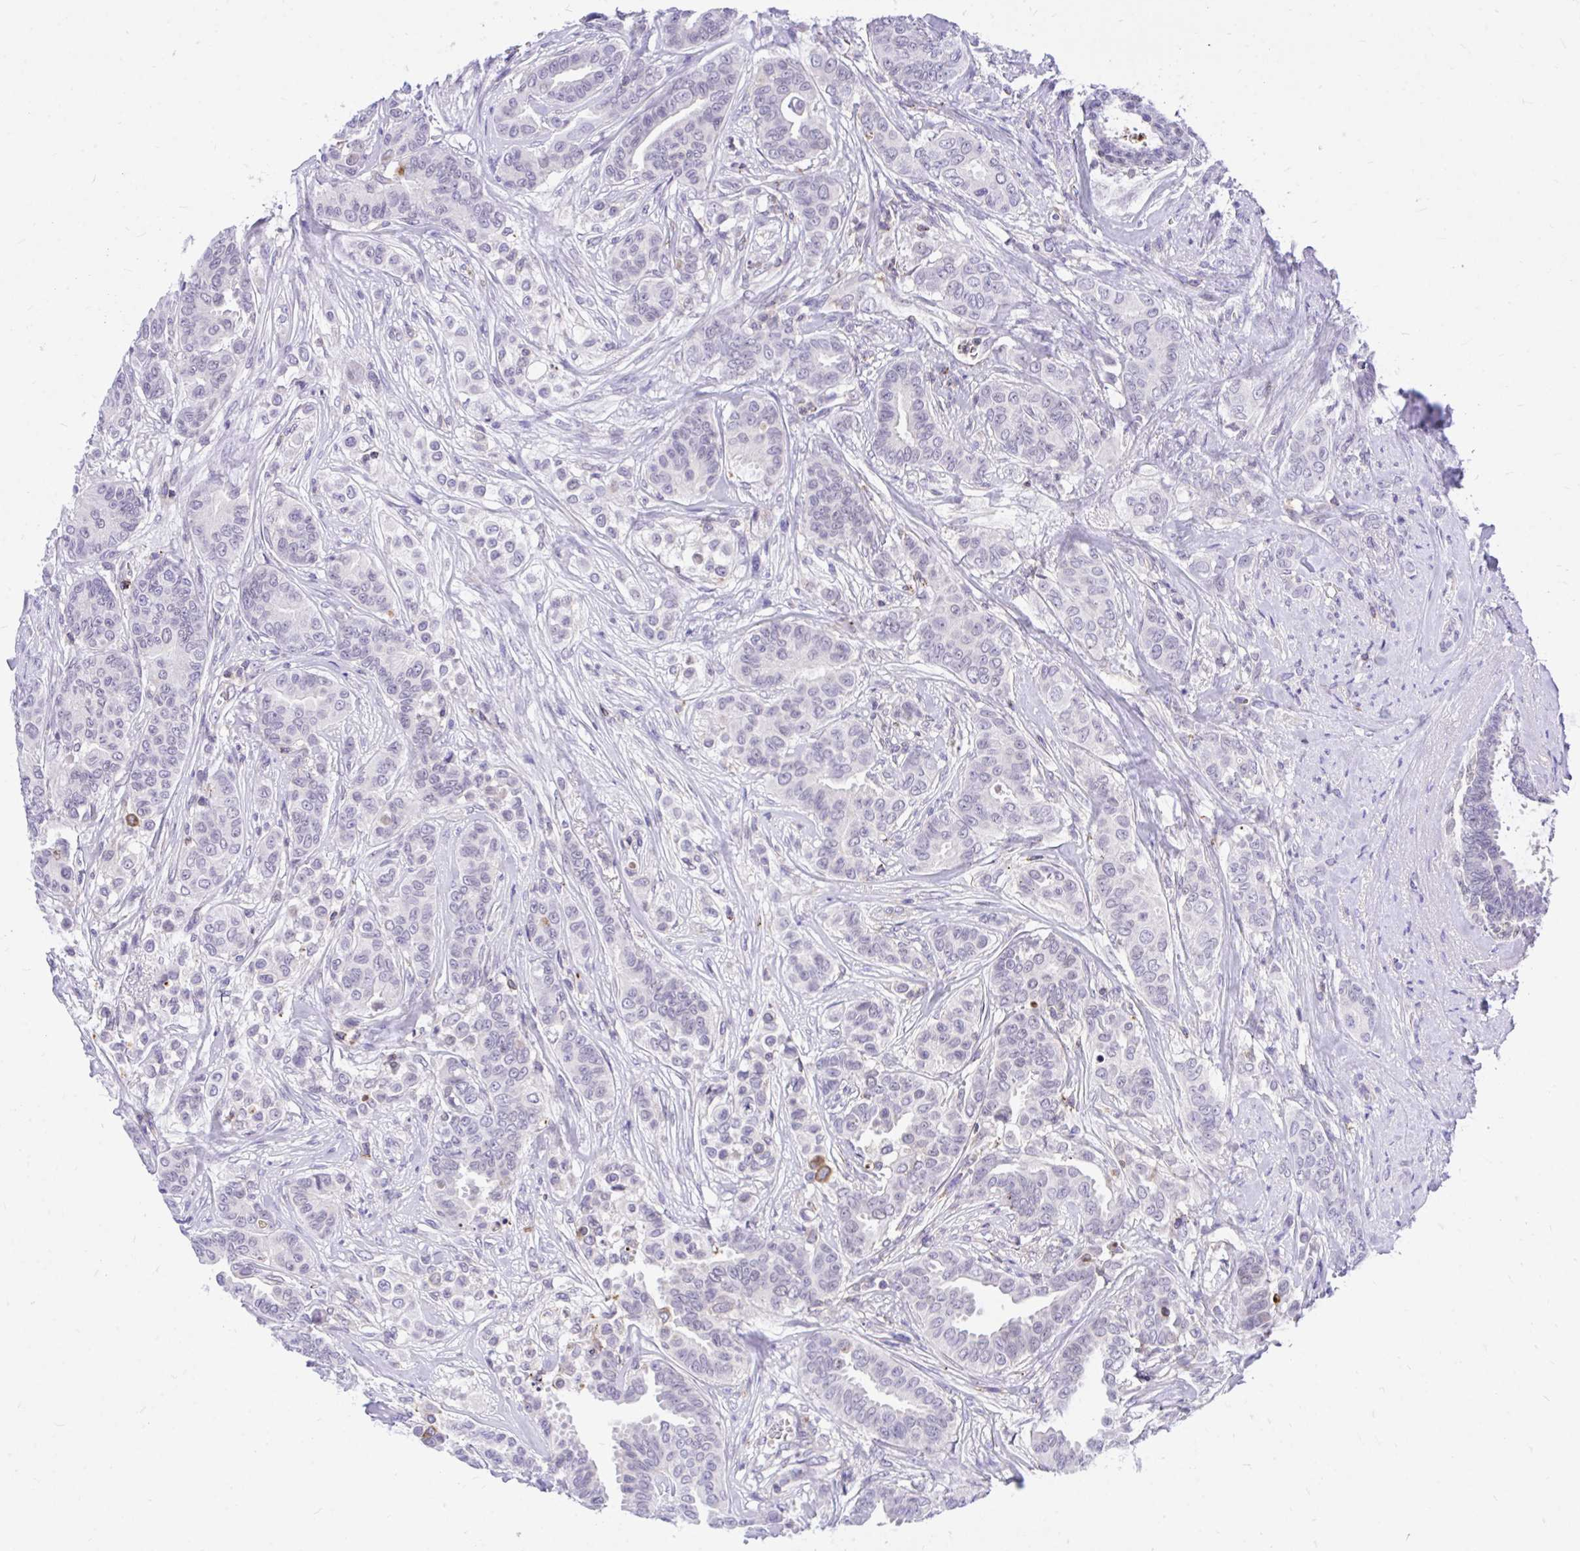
{"staining": {"intensity": "negative", "quantity": "none", "location": "none"}, "tissue": "breast cancer", "cell_type": "Tumor cells", "image_type": "cancer", "snomed": [{"axis": "morphology", "description": "Duct carcinoma"}, {"axis": "topography", "description": "Breast"}], "caption": "Breast cancer stained for a protein using IHC reveals no expression tumor cells.", "gene": "CXCL8", "patient": {"sex": "female", "age": 45}}